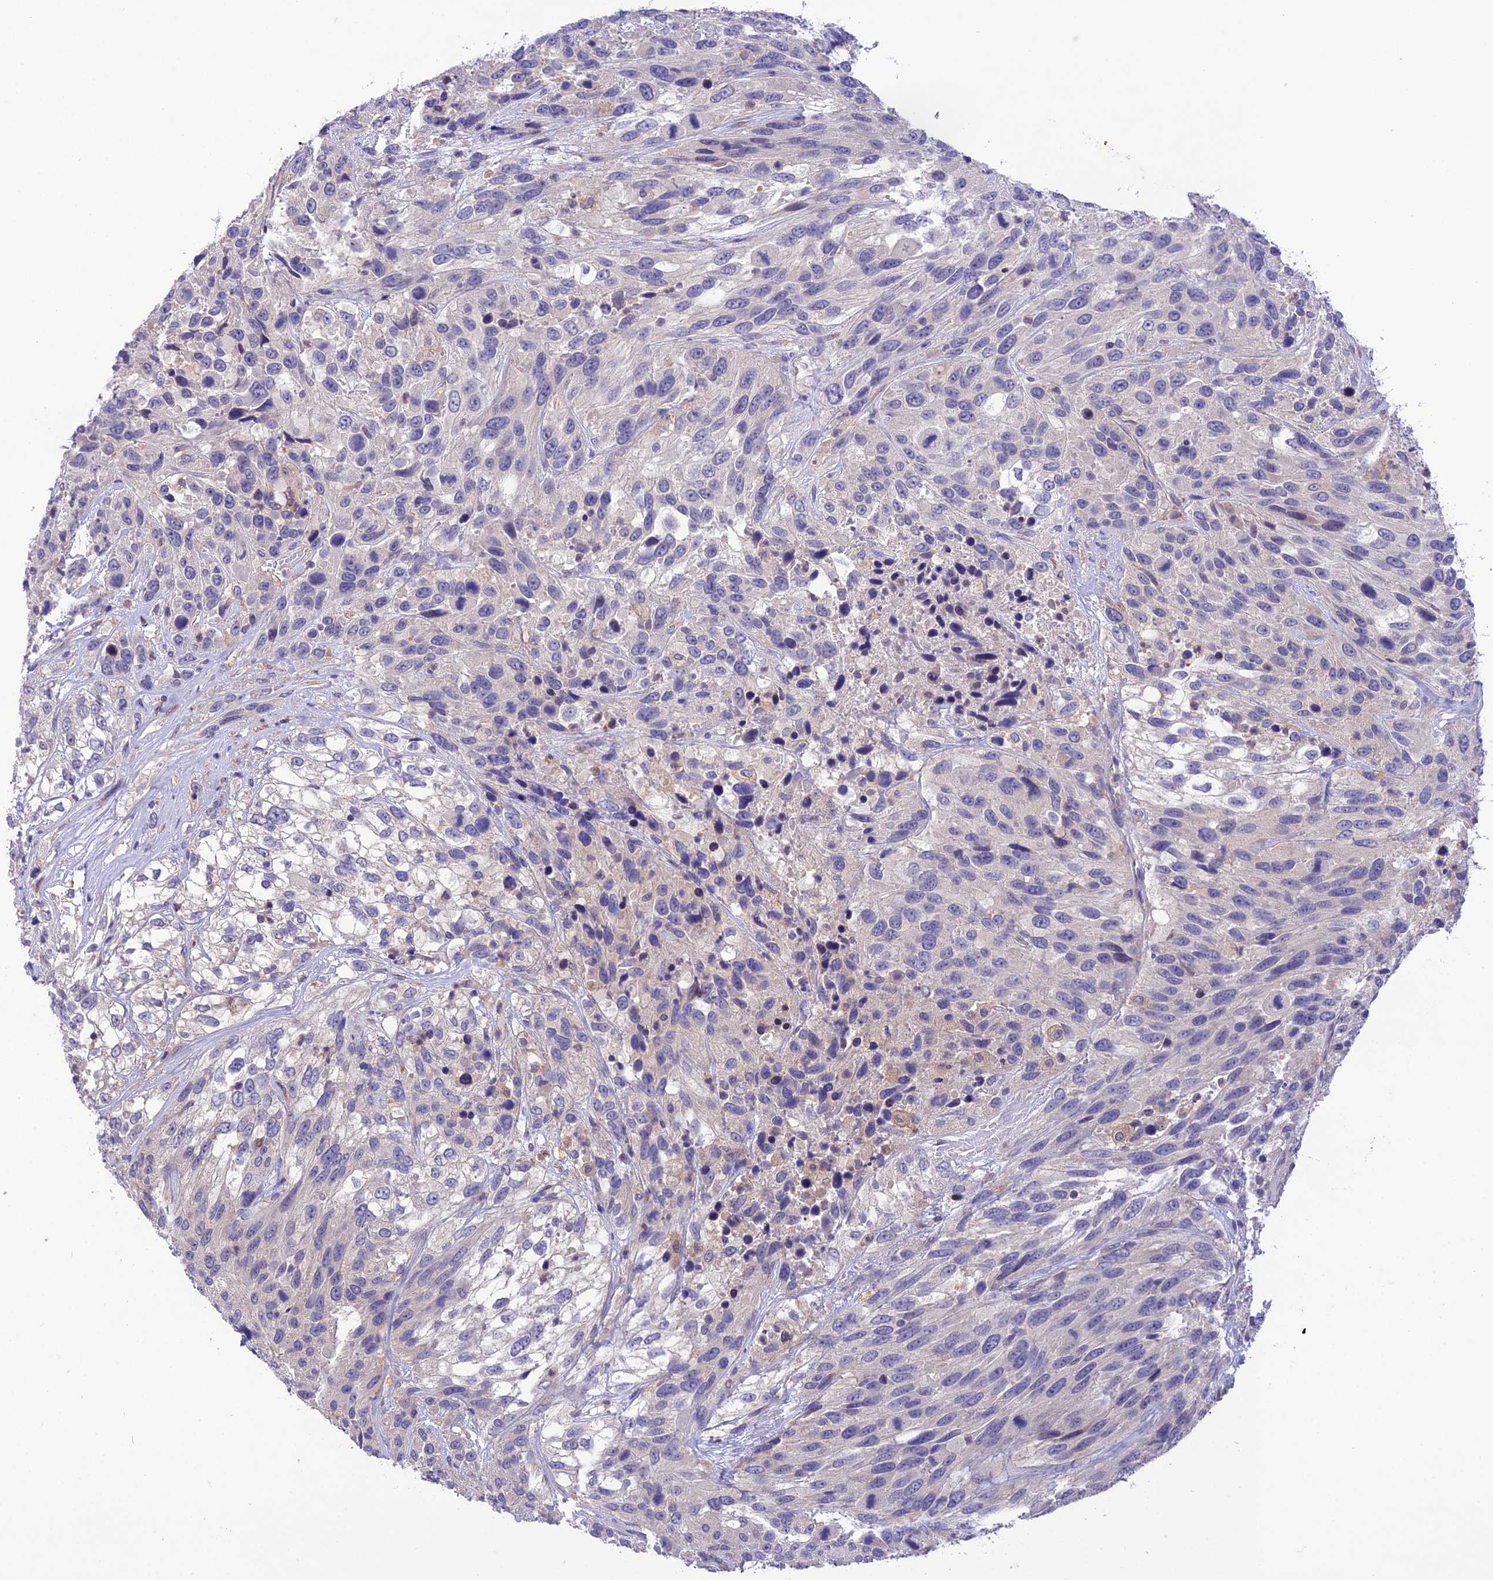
{"staining": {"intensity": "negative", "quantity": "none", "location": "none"}, "tissue": "urothelial cancer", "cell_type": "Tumor cells", "image_type": "cancer", "snomed": [{"axis": "morphology", "description": "Urothelial carcinoma, High grade"}, {"axis": "topography", "description": "Urinary bladder"}], "caption": "Urothelial carcinoma (high-grade) stained for a protein using IHC reveals no expression tumor cells.", "gene": "SNX24", "patient": {"sex": "female", "age": 70}}